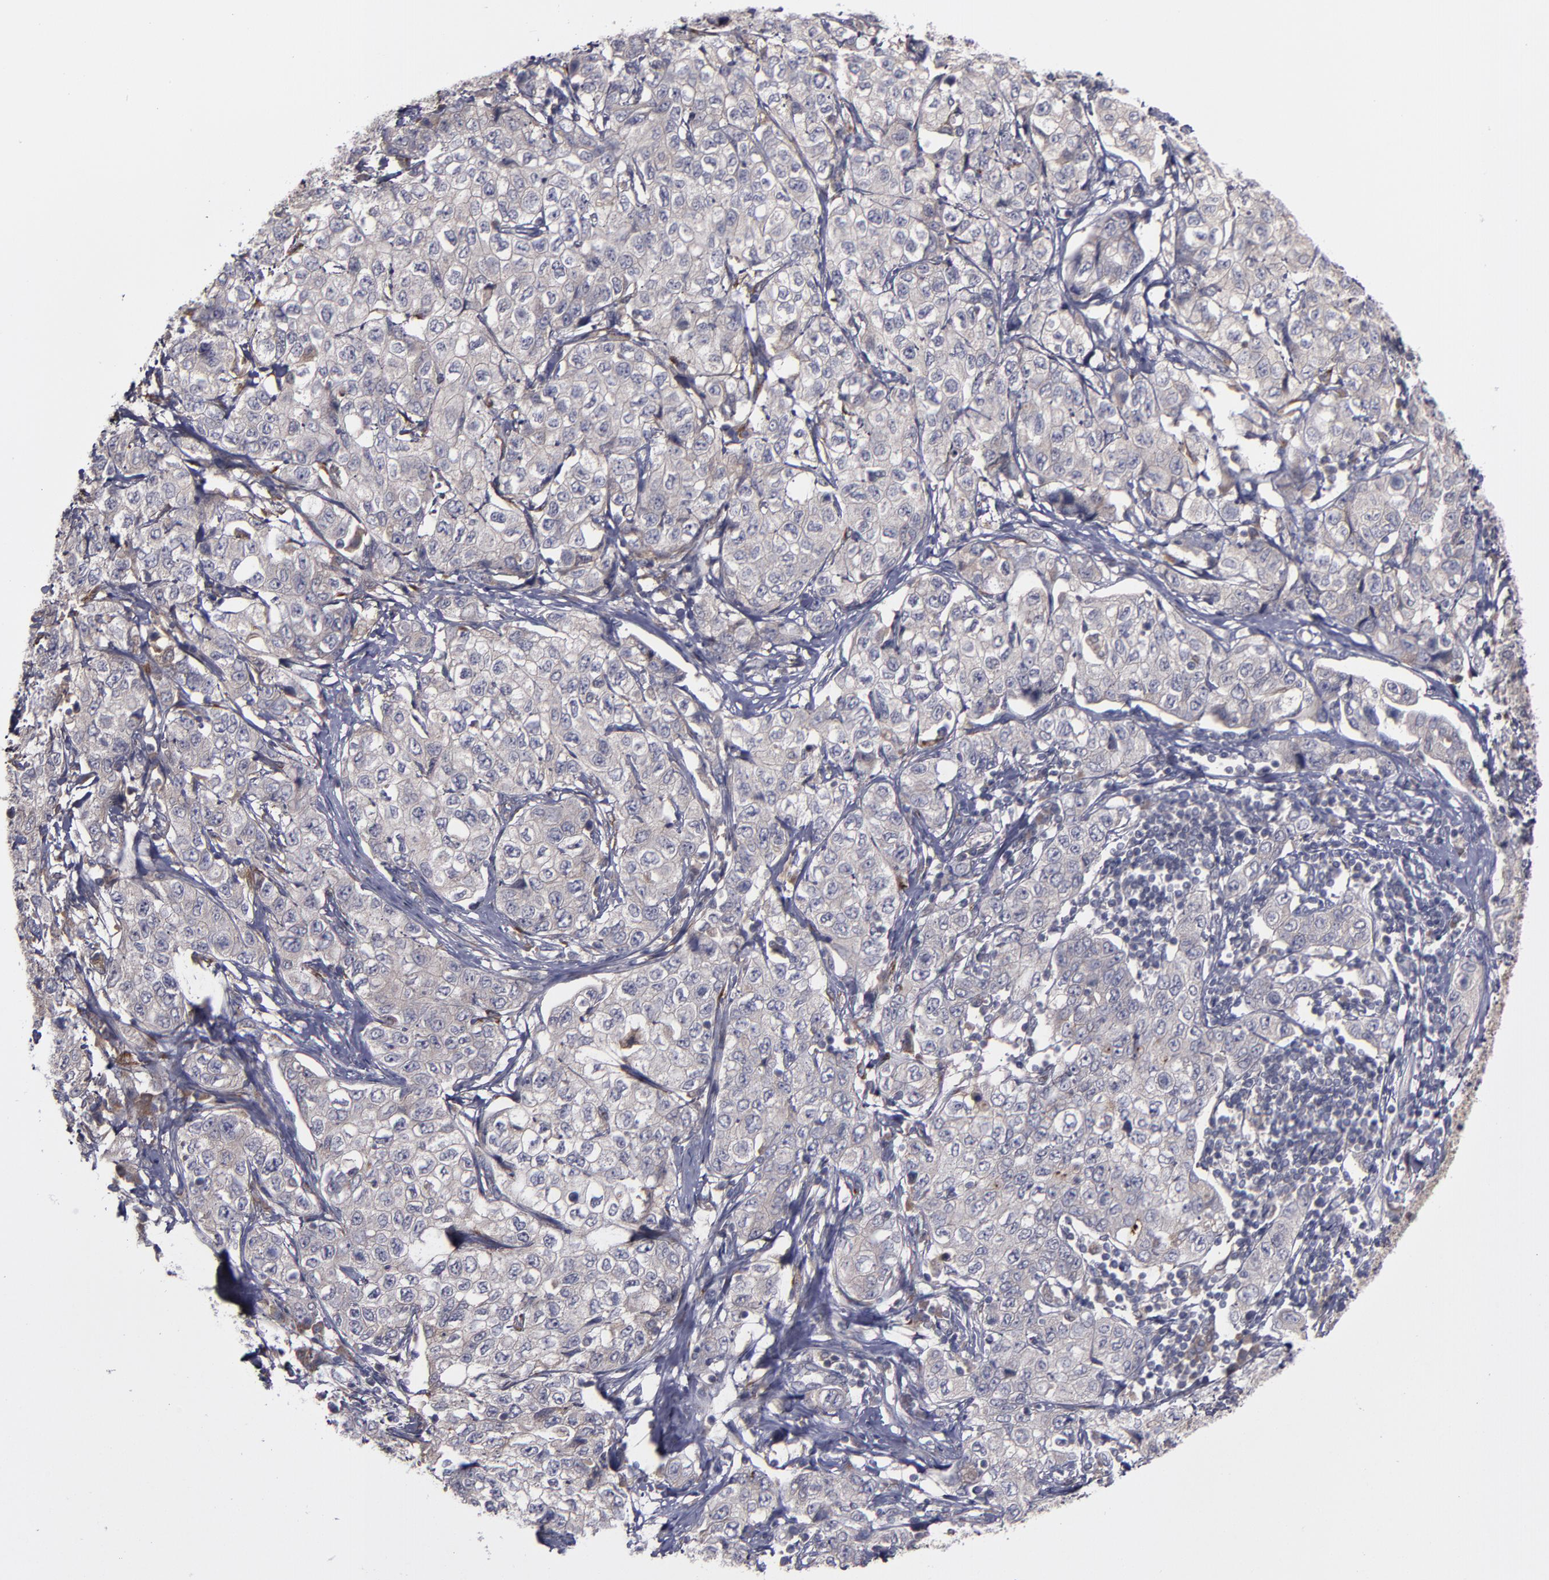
{"staining": {"intensity": "weak", "quantity": ">75%", "location": "cytoplasmic/membranous"}, "tissue": "stomach cancer", "cell_type": "Tumor cells", "image_type": "cancer", "snomed": [{"axis": "morphology", "description": "Adenocarcinoma, NOS"}, {"axis": "topography", "description": "Stomach"}], "caption": "Weak cytoplasmic/membranous positivity is identified in approximately >75% of tumor cells in stomach cancer.", "gene": "MMP11", "patient": {"sex": "male", "age": 48}}